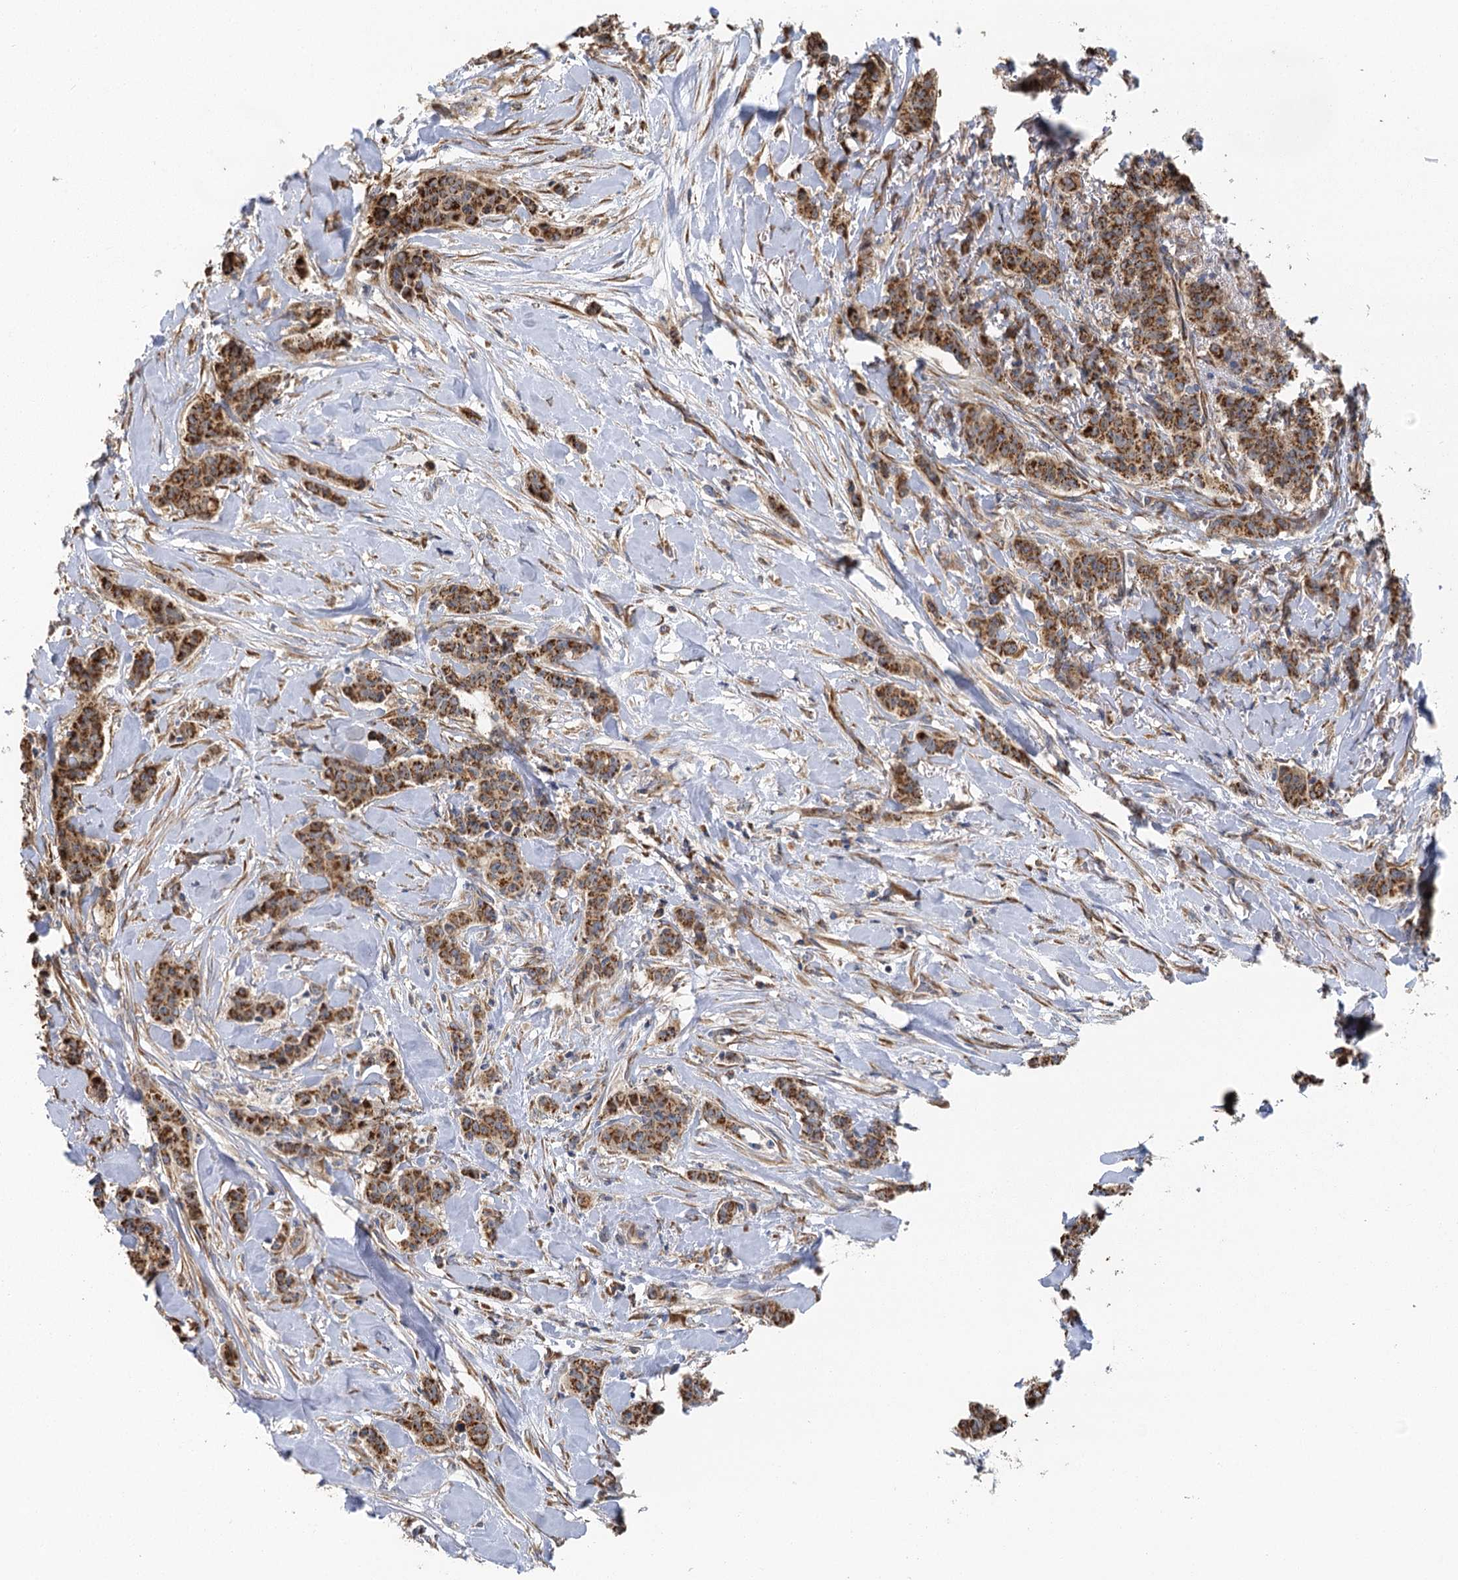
{"staining": {"intensity": "moderate", "quantity": ">75%", "location": "cytoplasmic/membranous"}, "tissue": "breast cancer", "cell_type": "Tumor cells", "image_type": "cancer", "snomed": [{"axis": "morphology", "description": "Duct carcinoma"}, {"axis": "topography", "description": "Breast"}], "caption": "A brown stain highlights moderate cytoplasmic/membranous positivity of a protein in human breast cancer tumor cells.", "gene": "IL11RA", "patient": {"sex": "female", "age": 40}}